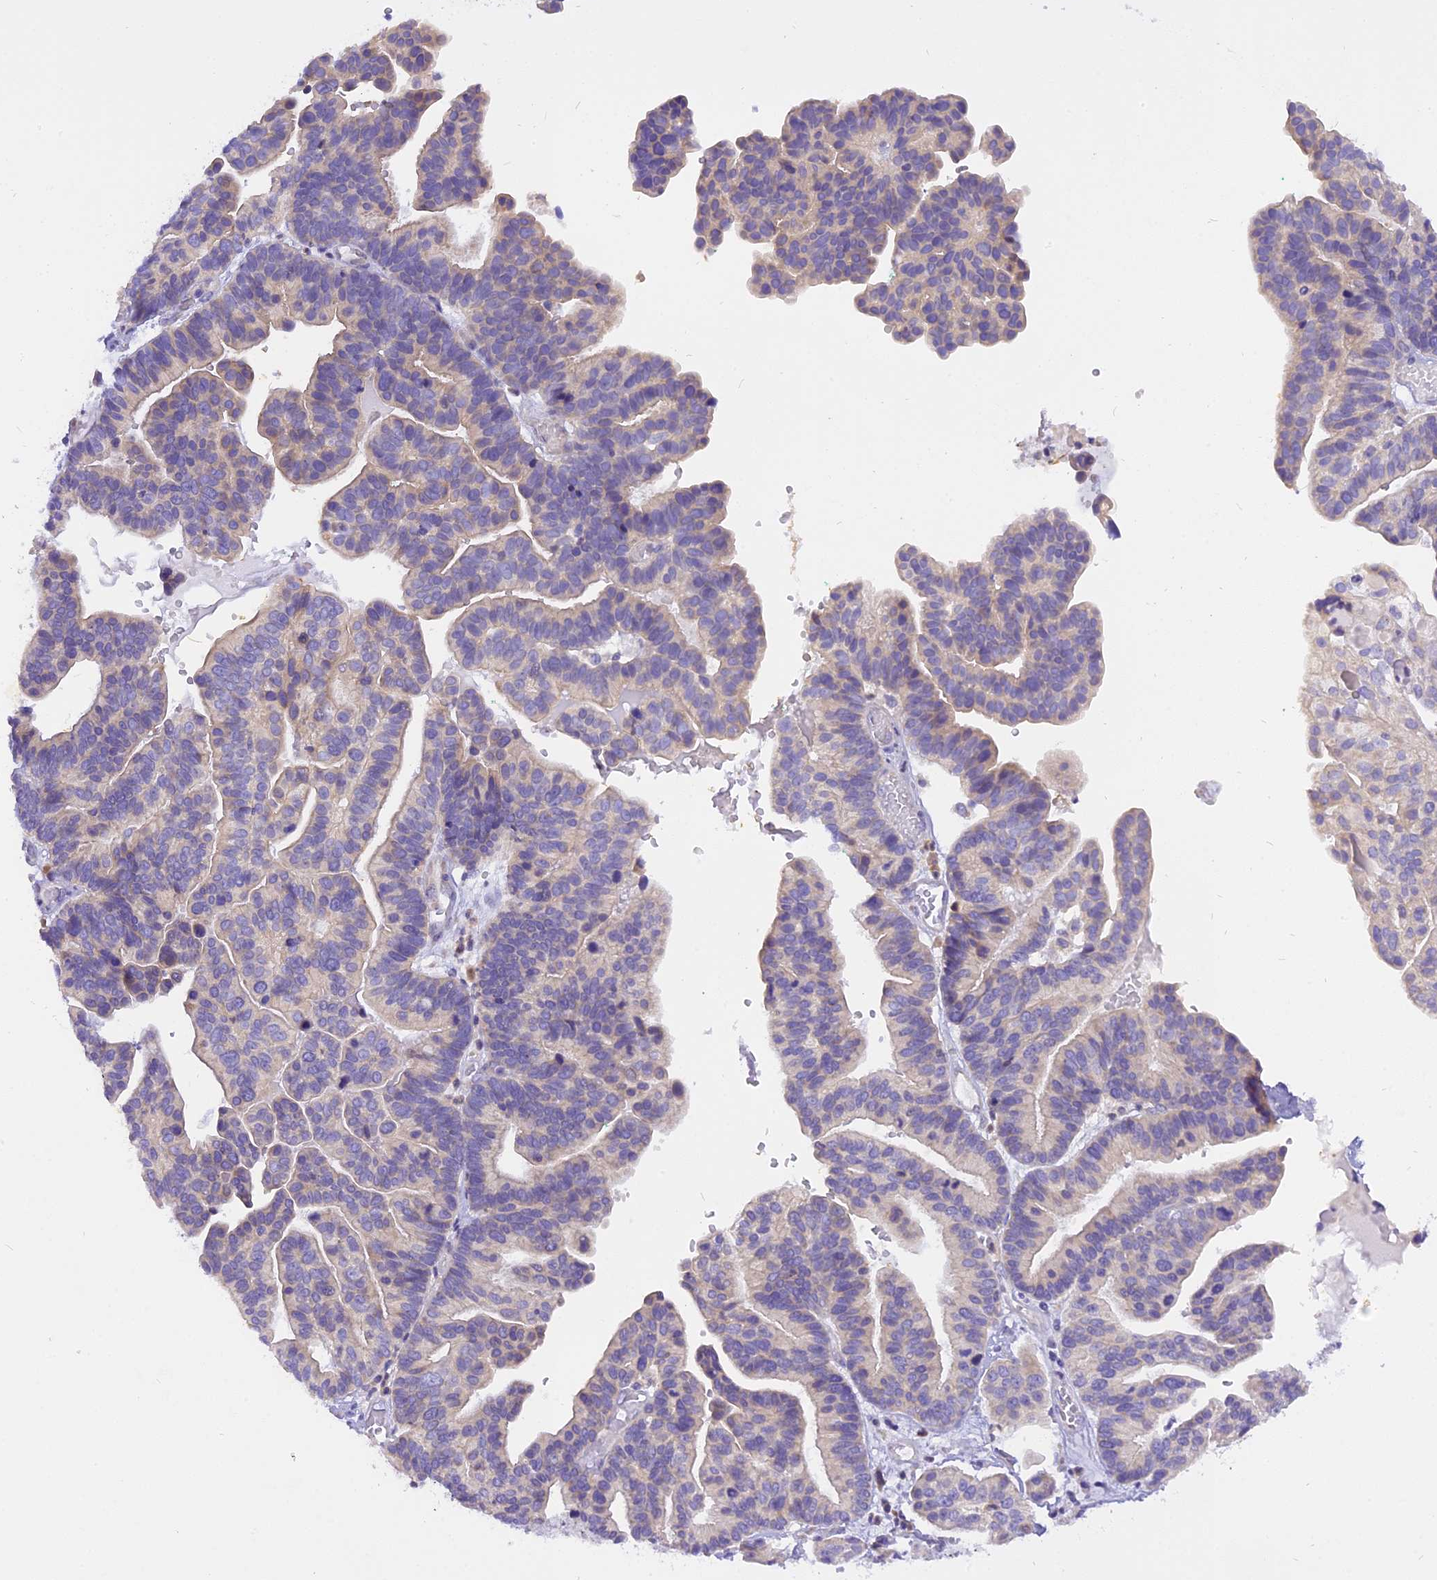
{"staining": {"intensity": "negative", "quantity": "none", "location": "none"}, "tissue": "ovarian cancer", "cell_type": "Tumor cells", "image_type": "cancer", "snomed": [{"axis": "morphology", "description": "Cystadenocarcinoma, serous, NOS"}, {"axis": "topography", "description": "Ovary"}], "caption": "Ovarian cancer was stained to show a protein in brown. There is no significant positivity in tumor cells.", "gene": "TRIM3", "patient": {"sex": "female", "age": 56}}